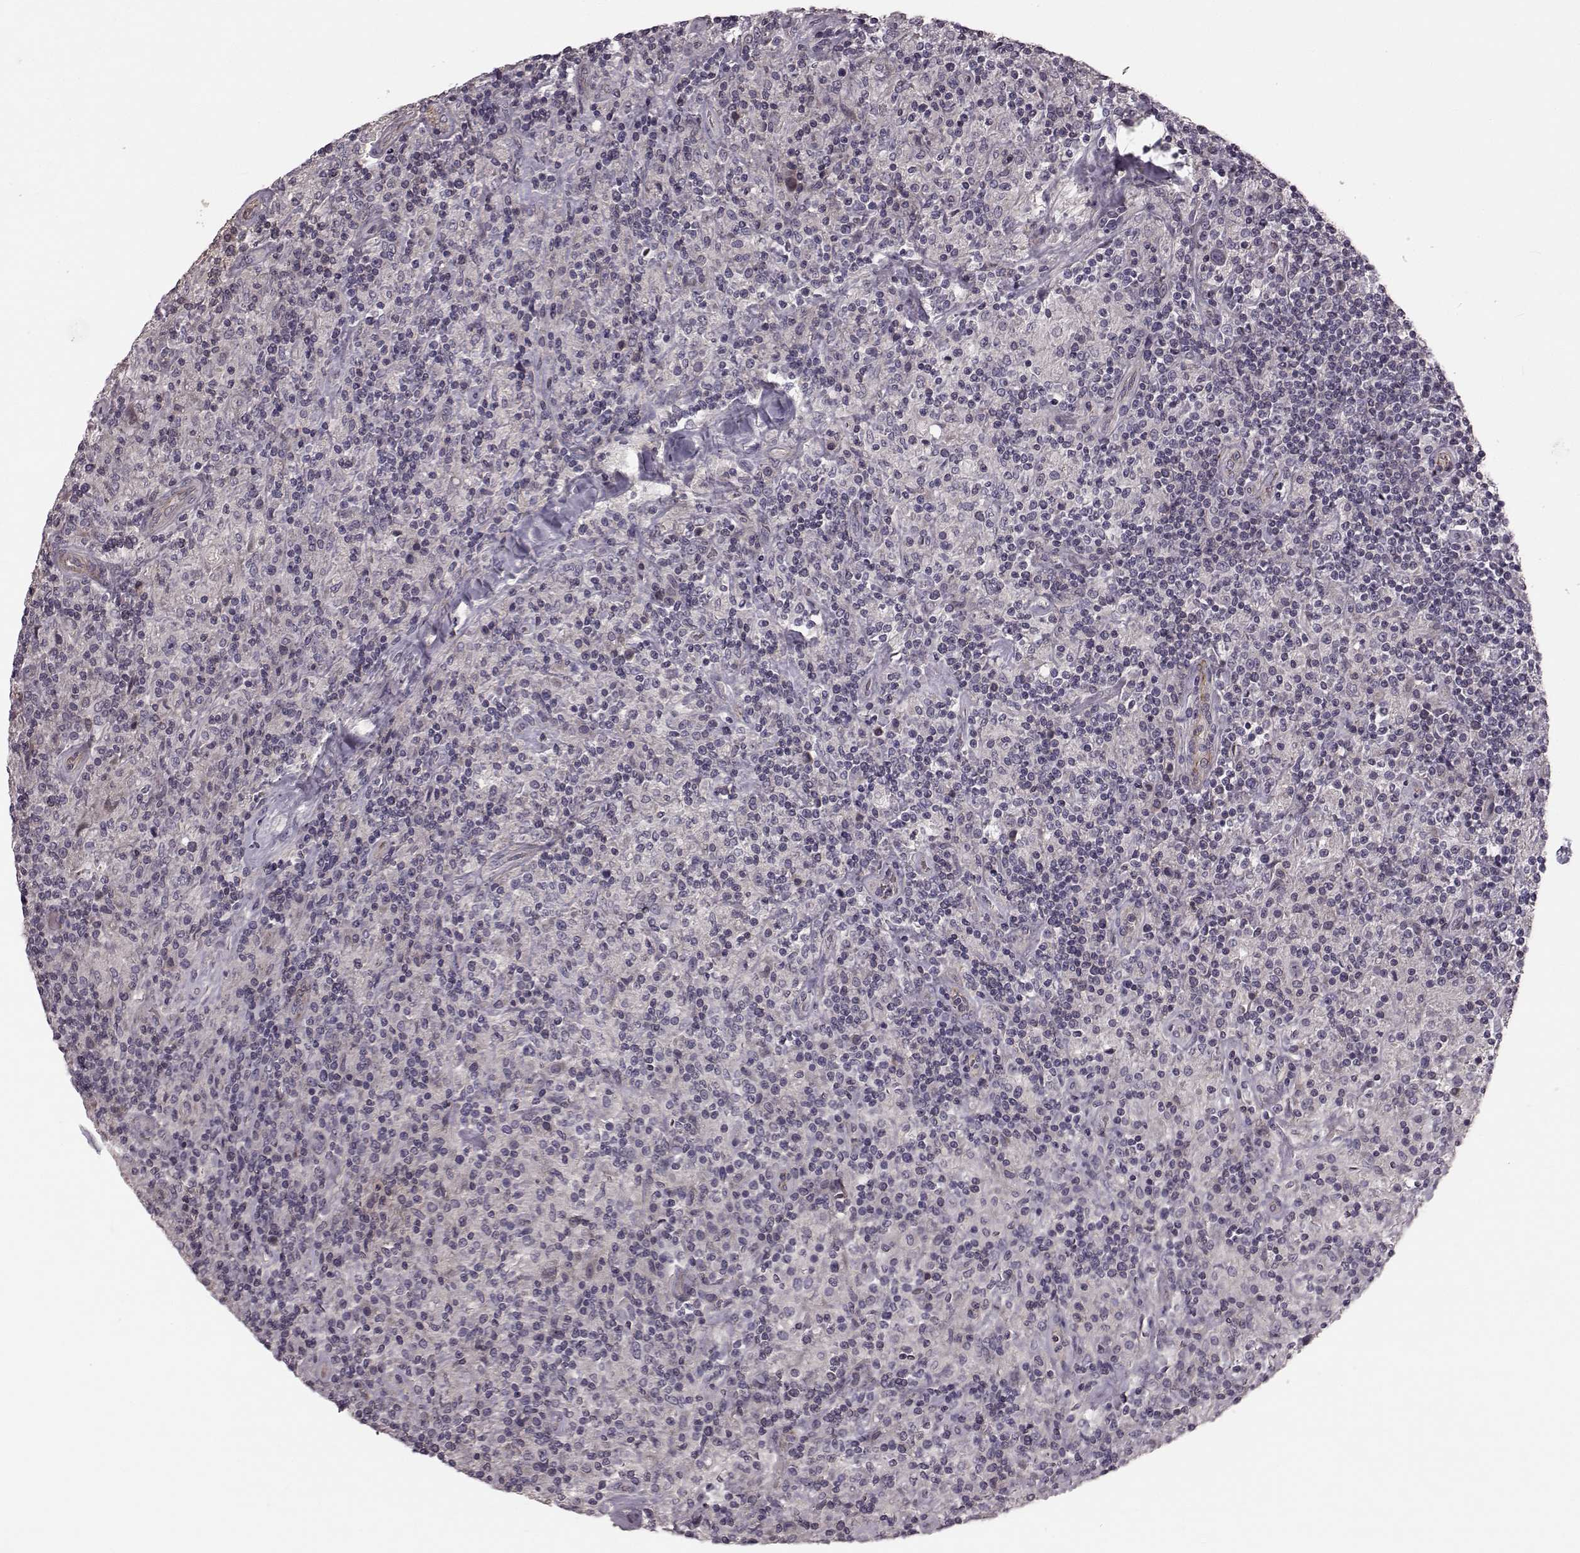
{"staining": {"intensity": "negative", "quantity": "none", "location": "none"}, "tissue": "lymphoma", "cell_type": "Tumor cells", "image_type": "cancer", "snomed": [{"axis": "morphology", "description": "Hodgkin's disease, NOS"}, {"axis": "topography", "description": "Lymph node"}], "caption": "A photomicrograph of Hodgkin's disease stained for a protein exhibits no brown staining in tumor cells. (DAB (3,3'-diaminobenzidine) immunohistochemistry with hematoxylin counter stain).", "gene": "SLC22A18", "patient": {"sex": "male", "age": 70}}